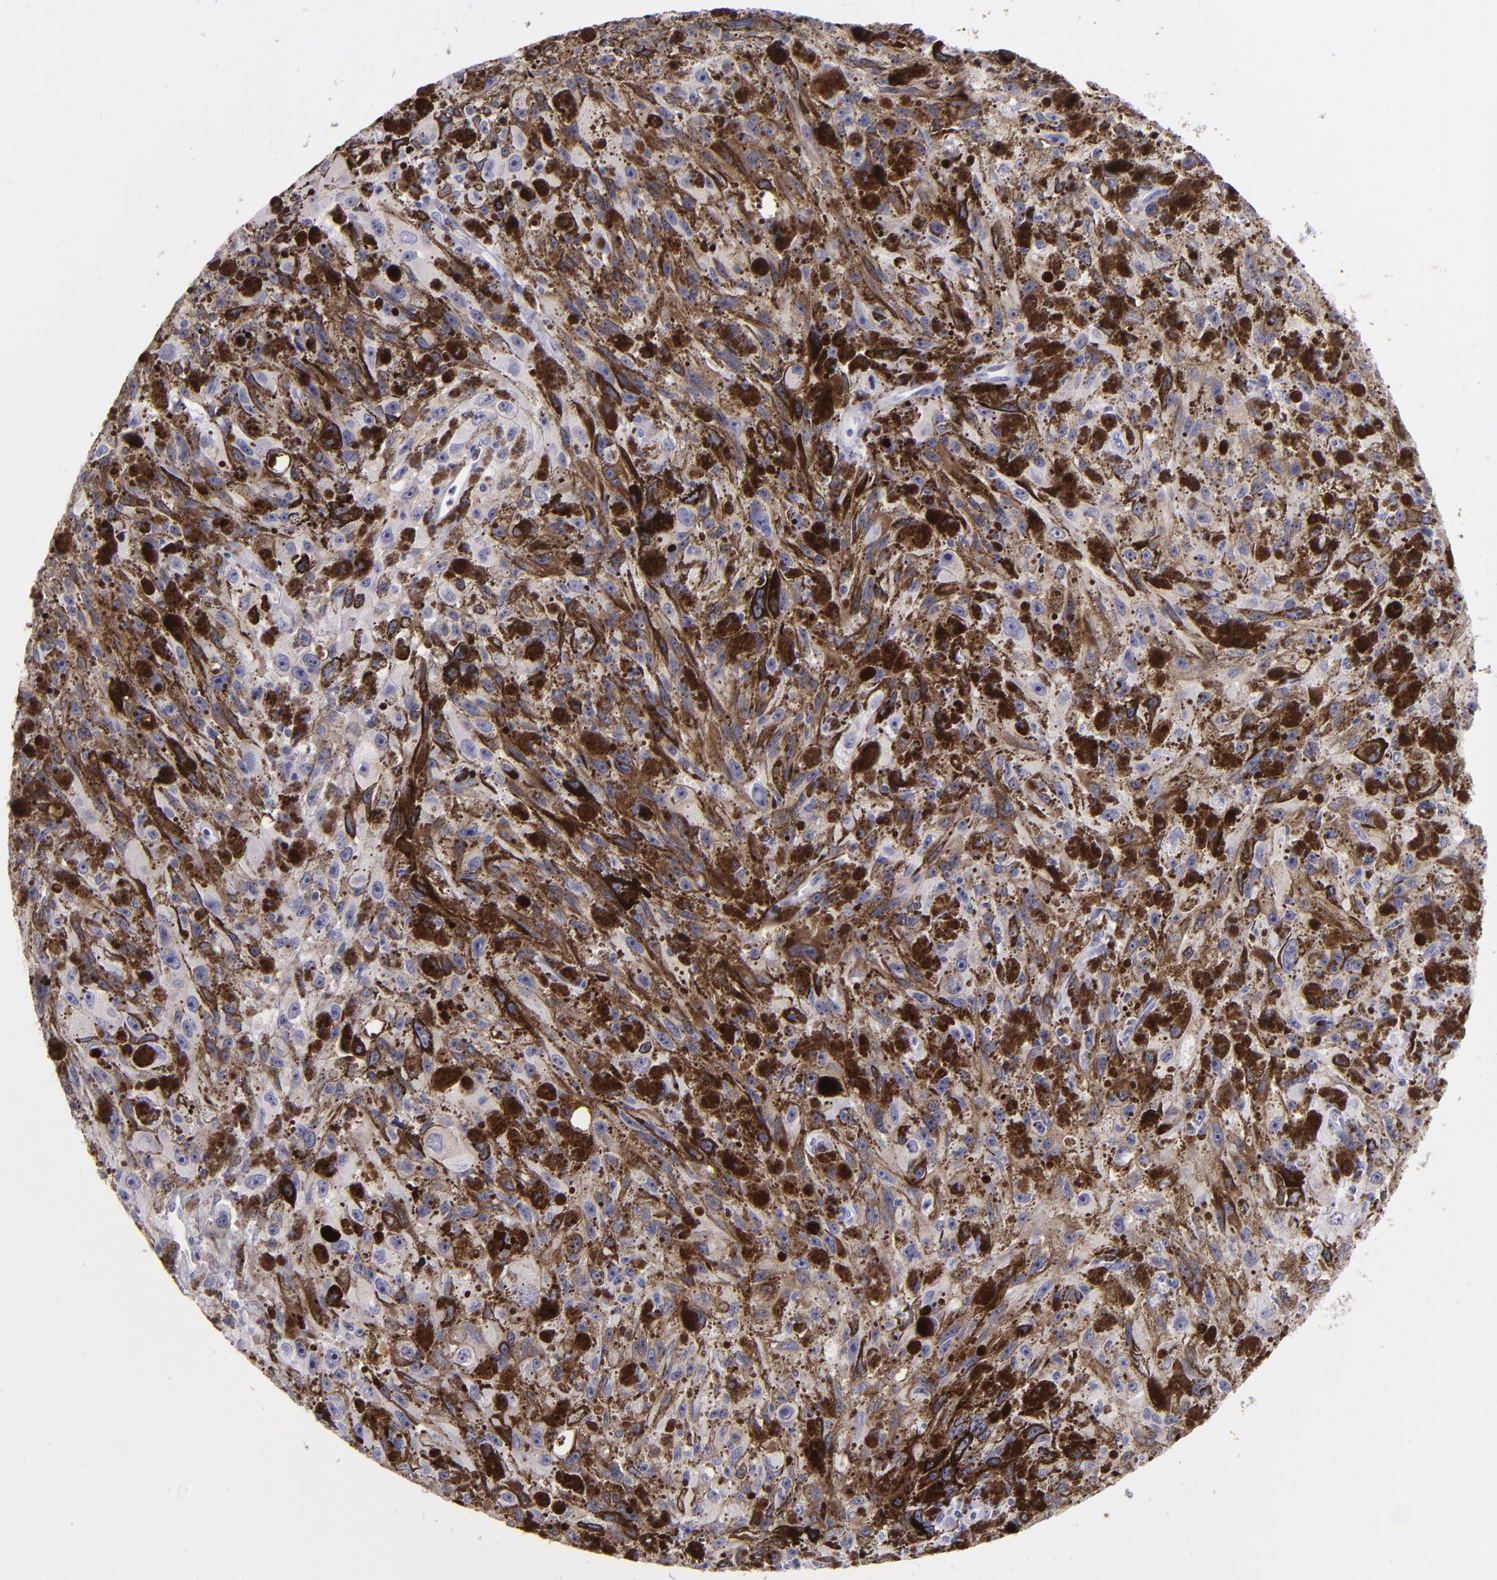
{"staining": {"intensity": "negative", "quantity": "none", "location": "none"}, "tissue": "melanoma", "cell_type": "Tumor cells", "image_type": "cancer", "snomed": [{"axis": "morphology", "description": "Malignant melanoma, NOS"}, {"axis": "topography", "description": "Skin"}], "caption": "Immunohistochemistry histopathology image of human melanoma stained for a protein (brown), which shows no expression in tumor cells.", "gene": "TNNC1", "patient": {"sex": "female", "age": 104}}